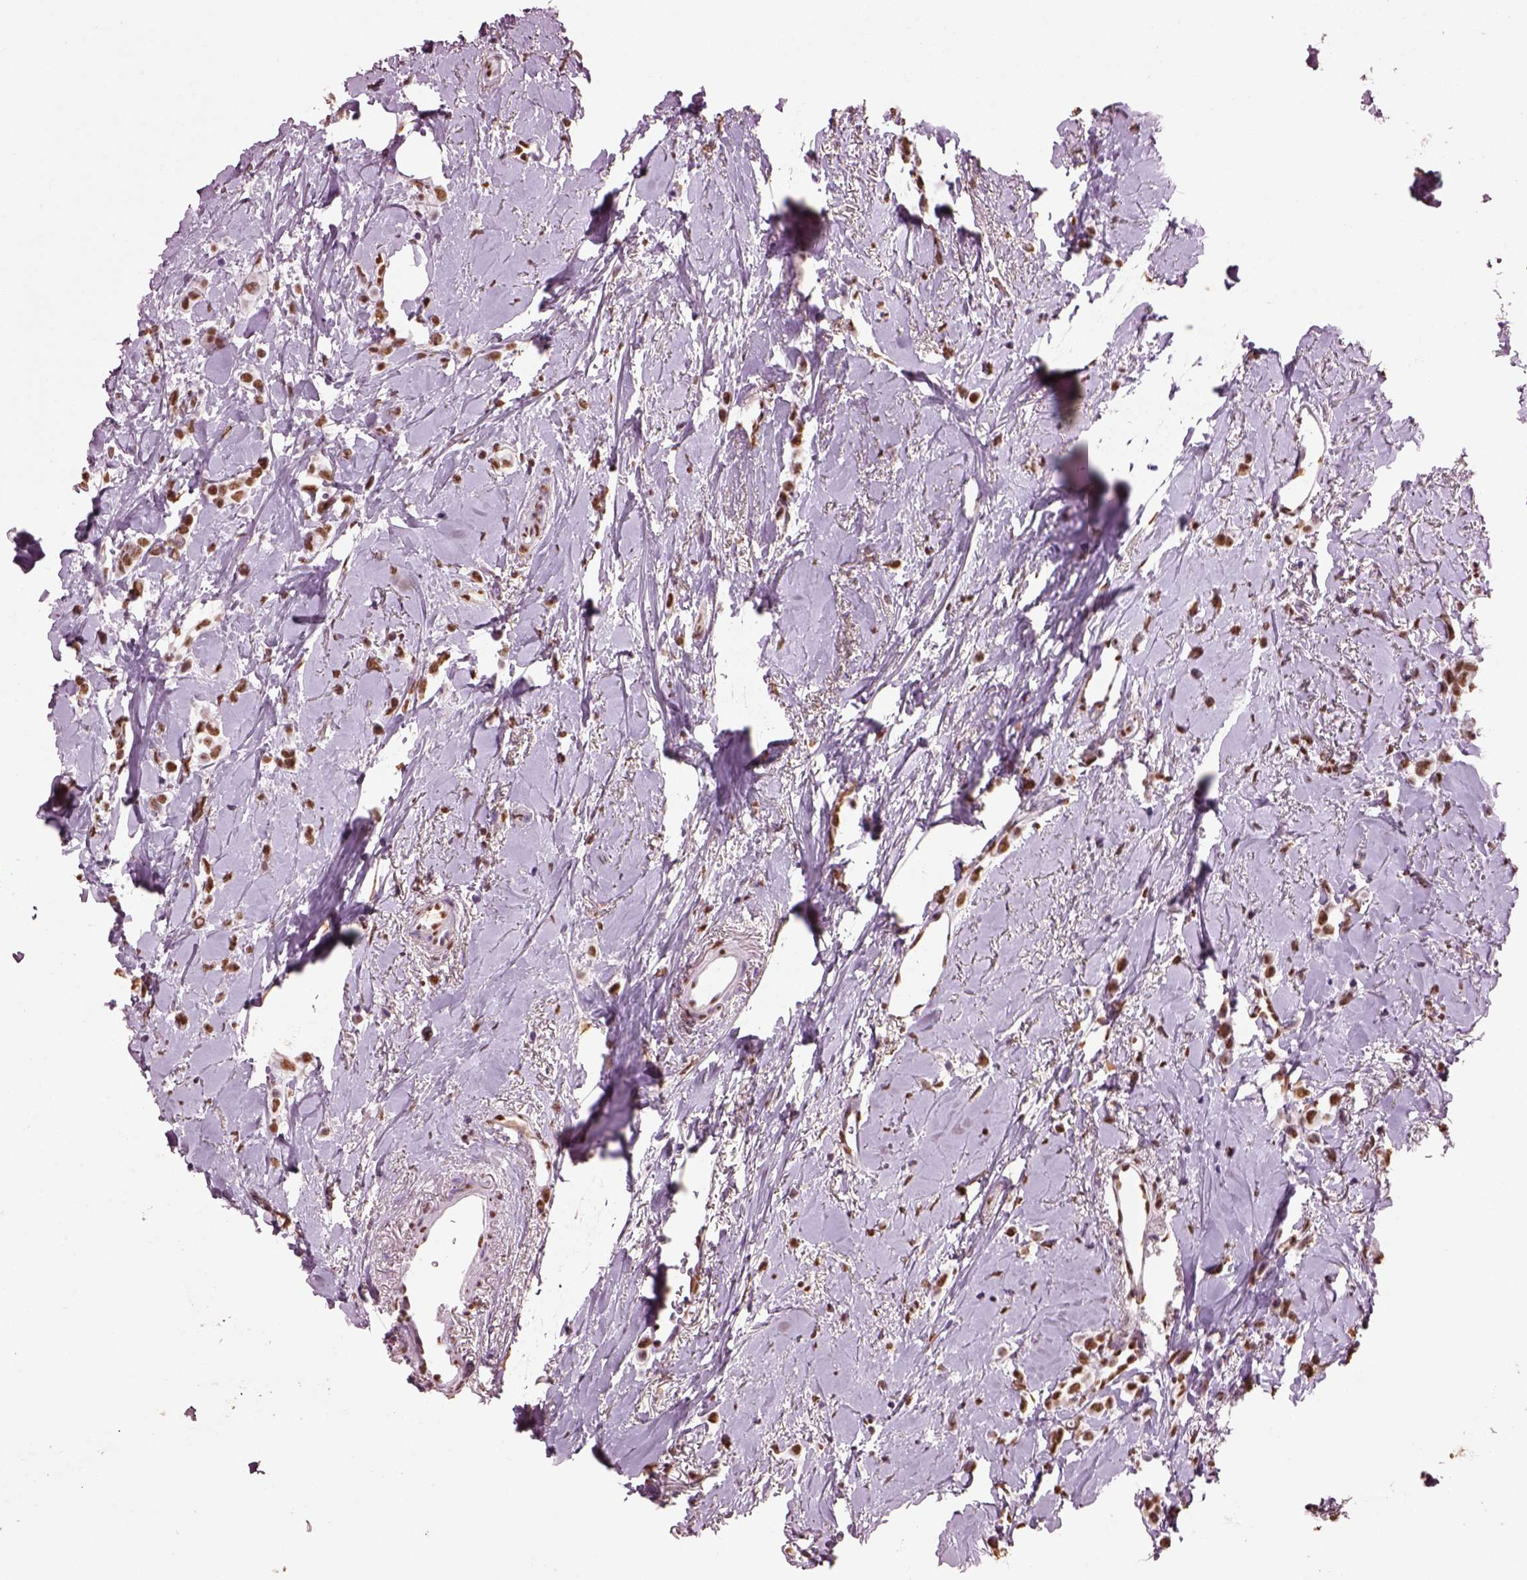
{"staining": {"intensity": "strong", "quantity": ">75%", "location": "nuclear"}, "tissue": "breast cancer", "cell_type": "Tumor cells", "image_type": "cancer", "snomed": [{"axis": "morphology", "description": "Lobular carcinoma"}, {"axis": "topography", "description": "Breast"}], "caption": "Protein staining by IHC displays strong nuclear positivity in about >75% of tumor cells in breast cancer (lobular carcinoma).", "gene": "DDX3X", "patient": {"sex": "female", "age": 66}}